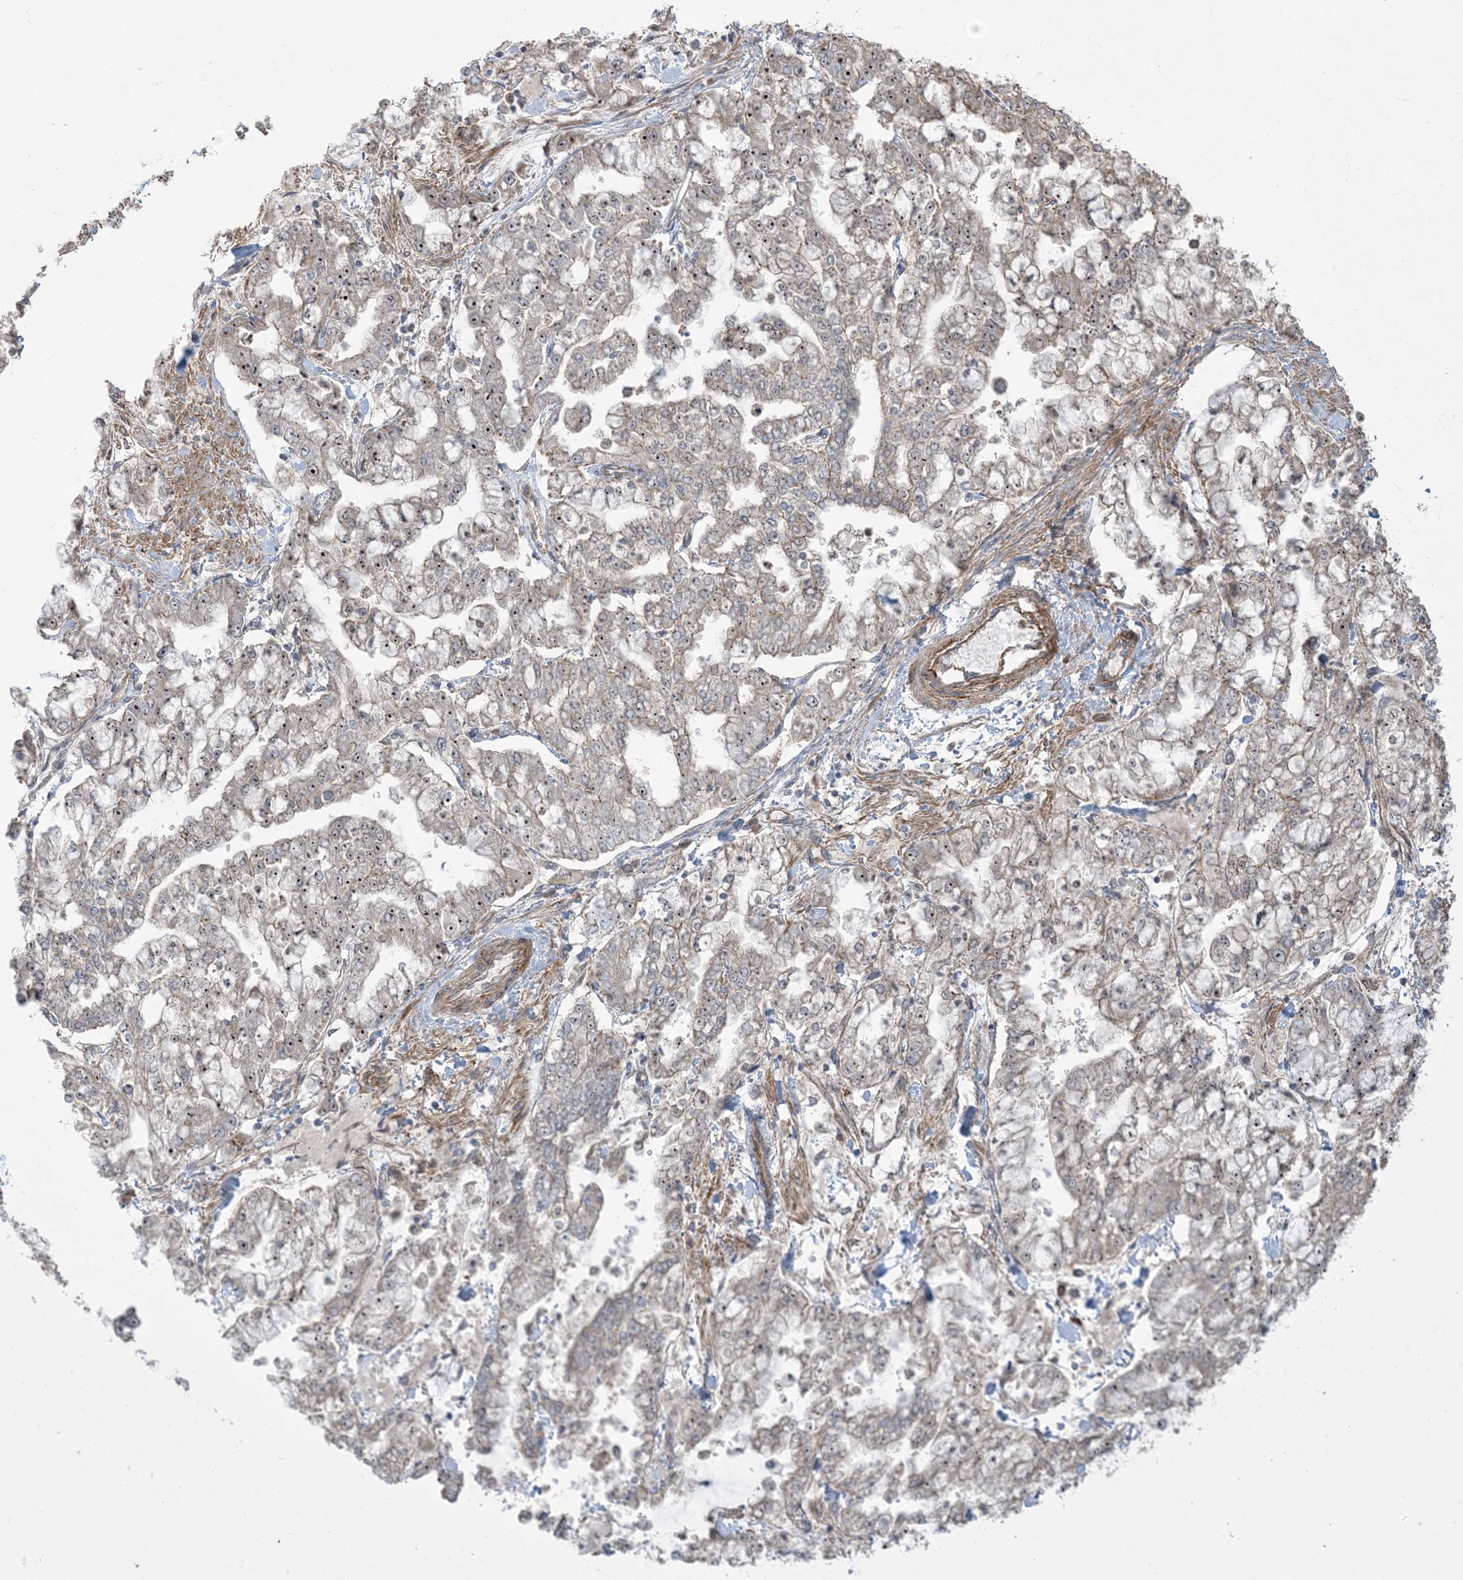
{"staining": {"intensity": "moderate", "quantity": "25%-75%", "location": "nuclear"}, "tissue": "stomach cancer", "cell_type": "Tumor cells", "image_type": "cancer", "snomed": [{"axis": "morphology", "description": "Normal tissue, NOS"}, {"axis": "morphology", "description": "Adenocarcinoma, NOS"}, {"axis": "topography", "description": "Stomach, upper"}, {"axis": "topography", "description": "Stomach"}], "caption": "Immunohistochemical staining of human adenocarcinoma (stomach) demonstrates medium levels of moderate nuclear protein expression in about 25%-75% of tumor cells.", "gene": "KLHL18", "patient": {"sex": "male", "age": 76}}